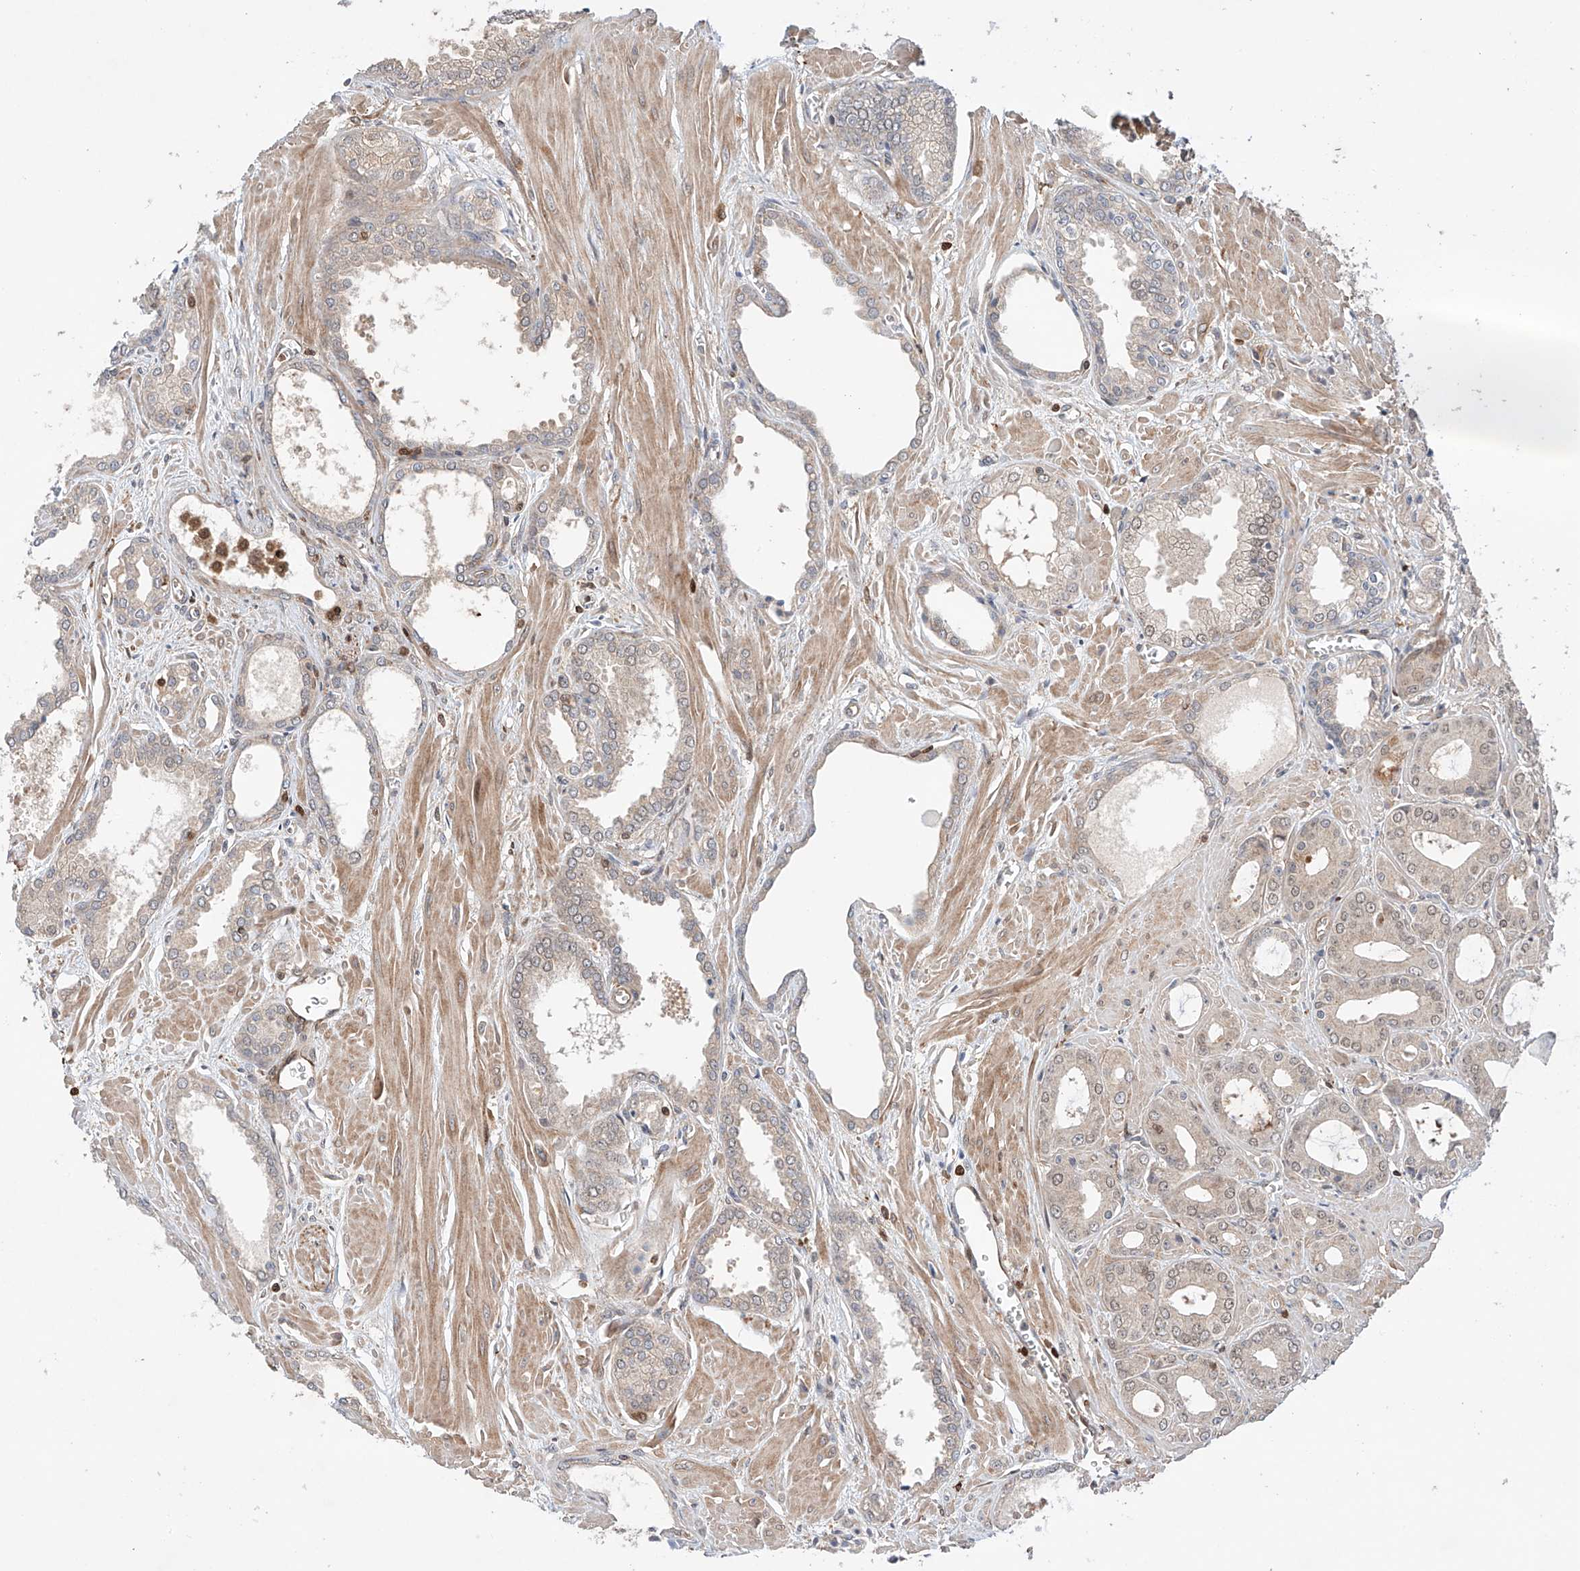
{"staining": {"intensity": "weak", "quantity": "<25%", "location": "cytoplasmic/membranous,nuclear"}, "tissue": "prostate cancer", "cell_type": "Tumor cells", "image_type": "cancer", "snomed": [{"axis": "morphology", "description": "Adenocarcinoma, Low grade"}, {"axis": "topography", "description": "Prostate"}], "caption": "Histopathology image shows no protein expression in tumor cells of prostate cancer tissue.", "gene": "IGSF22", "patient": {"sex": "male", "age": 67}}